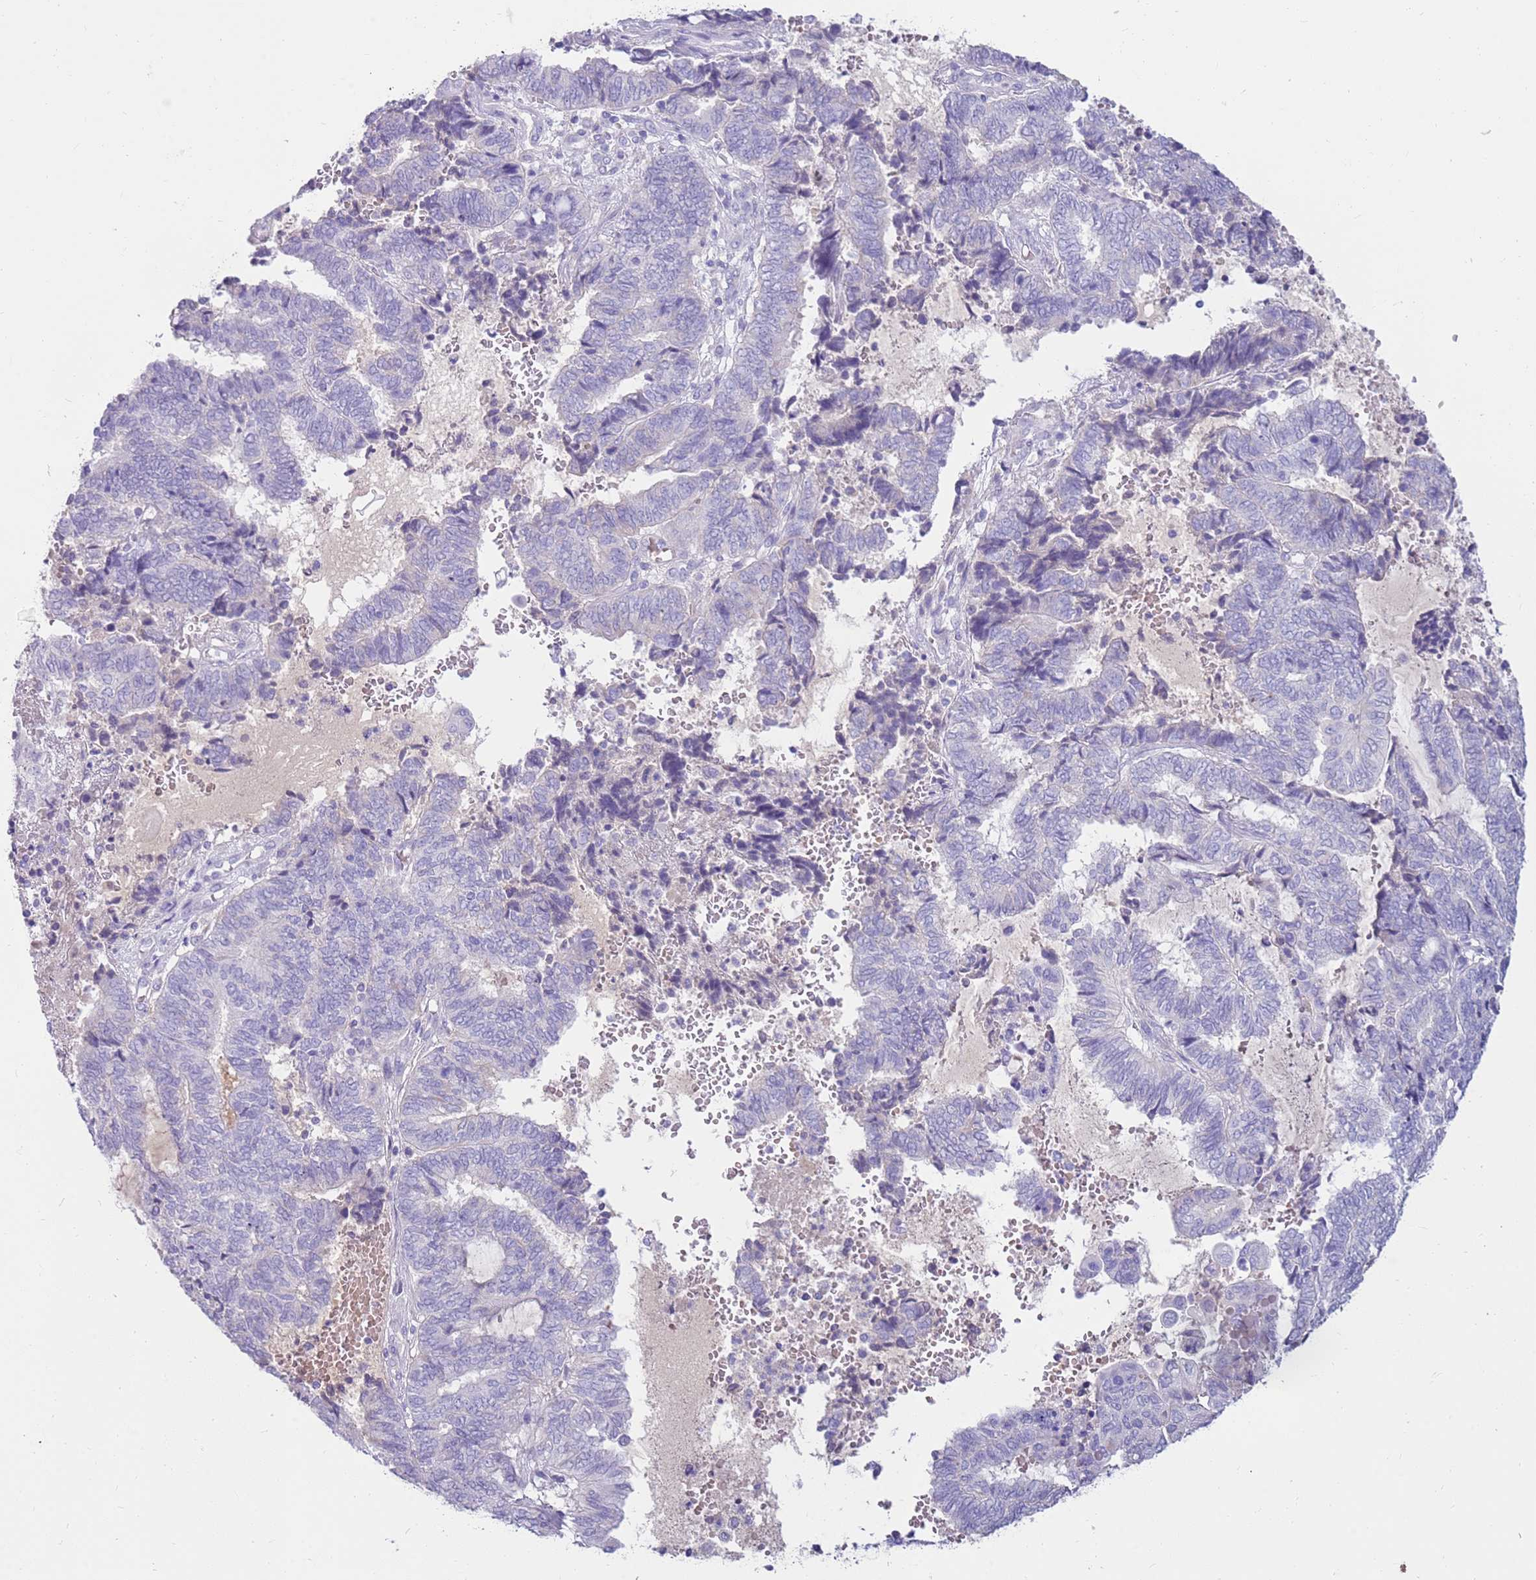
{"staining": {"intensity": "negative", "quantity": "none", "location": "none"}, "tissue": "endometrial cancer", "cell_type": "Tumor cells", "image_type": "cancer", "snomed": [{"axis": "morphology", "description": "Adenocarcinoma, NOS"}, {"axis": "topography", "description": "Uterus"}, {"axis": "topography", "description": "Endometrium"}], "caption": "Immunohistochemical staining of endometrial cancer (adenocarcinoma) displays no significant positivity in tumor cells.", "gene": "EVPLL", "patient": {"sex": "female", "age": 70}}